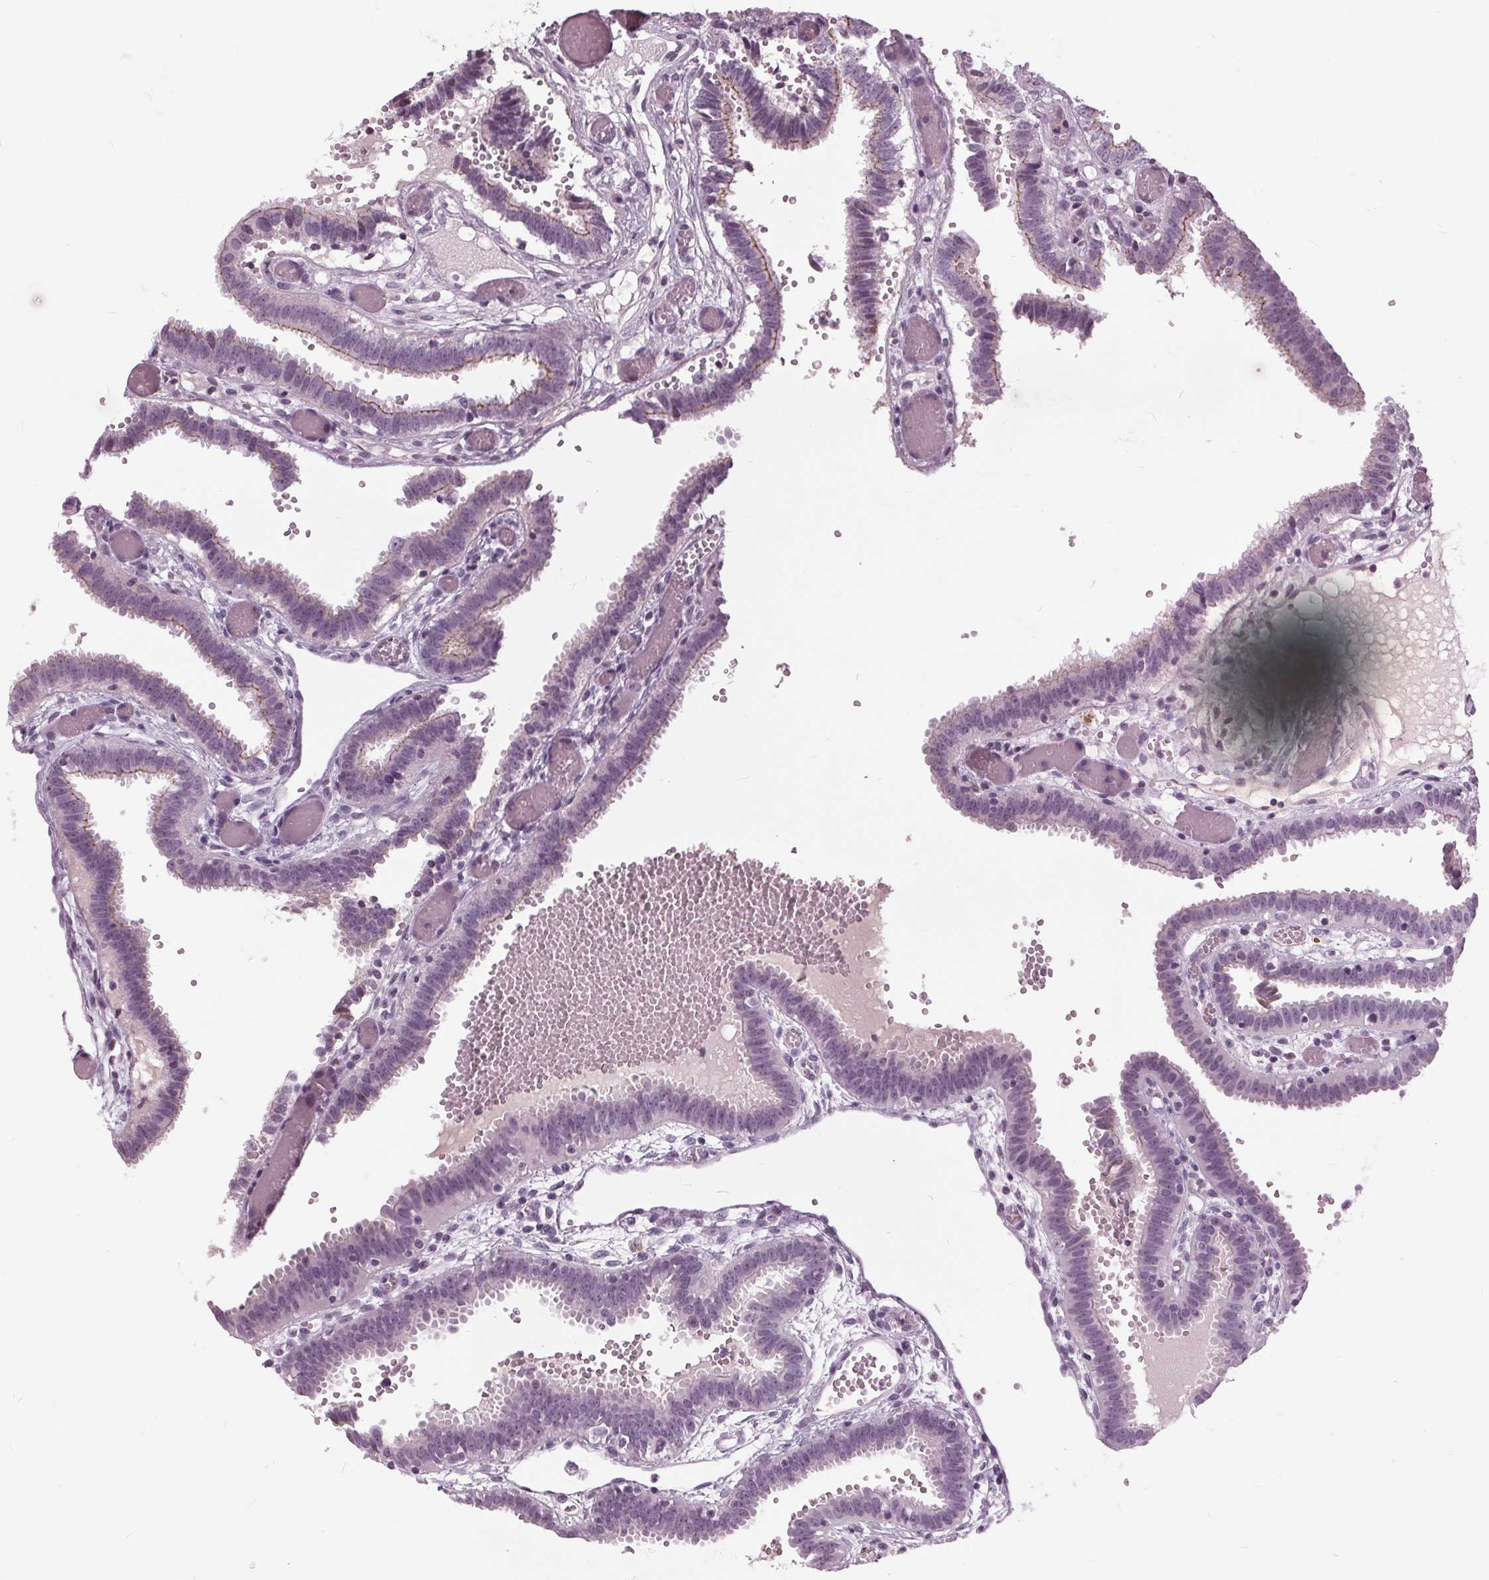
{"staining": {"intensity": "moderate", "quantity": "<25%", "location": "cytoplasmic/membranous"}, "tissue": "fallopian tube", "cell_type": "Glandular cells", "image_type": "normal", "snomed": [{"axis": "morphology", "description": "Normal tissue, NOS"}, {"axis": "topography", "description": "Fallopian tube"}], "caption": "About <25% of glandular cells in unremarkable fallopian tube demonstrate moderate cytoplasmic/membranous protein positivity as visualized by brown immunohistochemical staining.", "gene": "SLC9A4", "patient": {"sex": "female", "age": 37}}